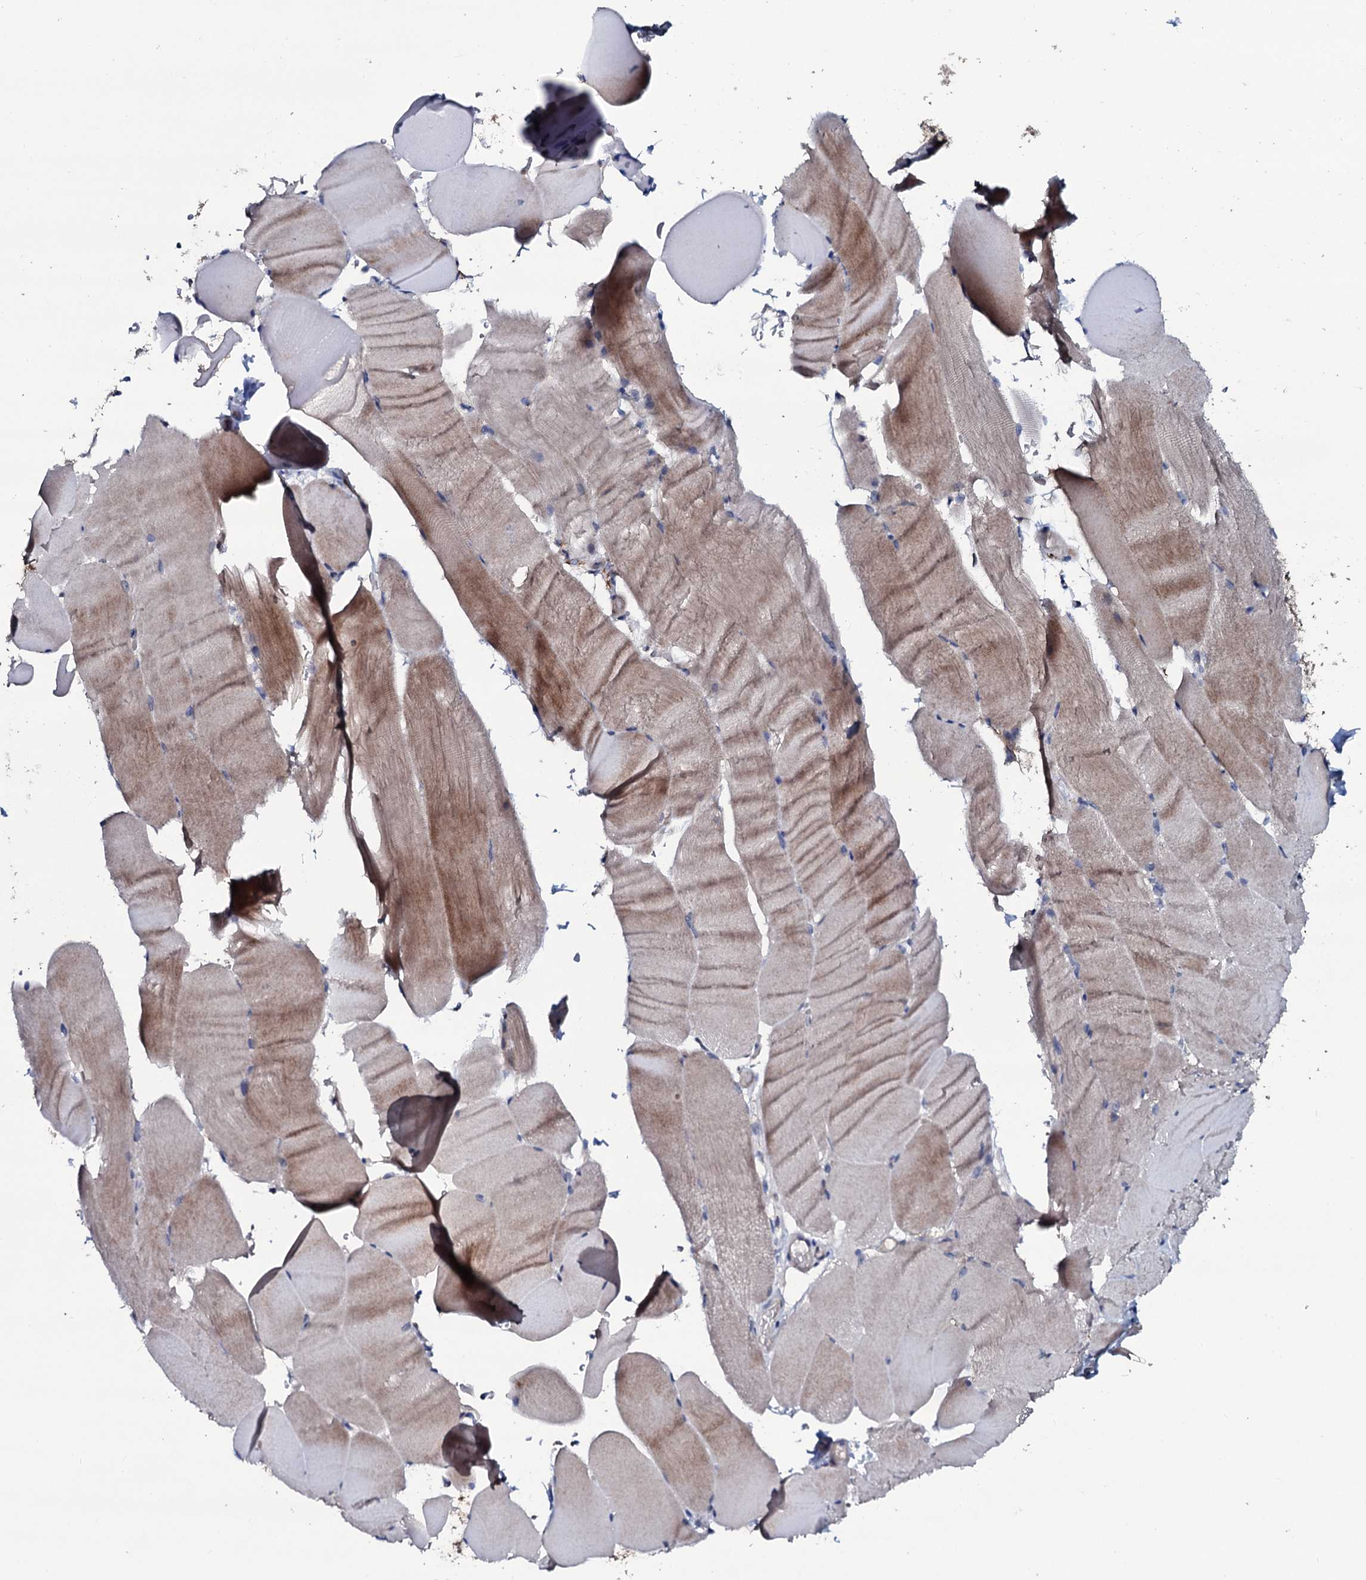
{"staining": {"intensity": "moderate", "quantity": "<25%", "location": "cytoplasmic/membranous"}, "tissue": "skeletal muscle", "cell_type": "Myocytes", "image_type": "normal", "snomed": [{"axis": "morphology", "description": "Normal tissue, NOS"}, {"axis": "topography", "description": "Skeletal muscle"}, {"axis": "topography", "description": "Parathyroid gland"}], "caption": "An IHC histopathology image of unremarkable tissue is shown. Protein staining in brown highlights moderate cytoplasmic/membranous positivity in skeletal muscle within myocytes.", "gene": "IL12B", "patient": {"sex": "female", "age": 37}}